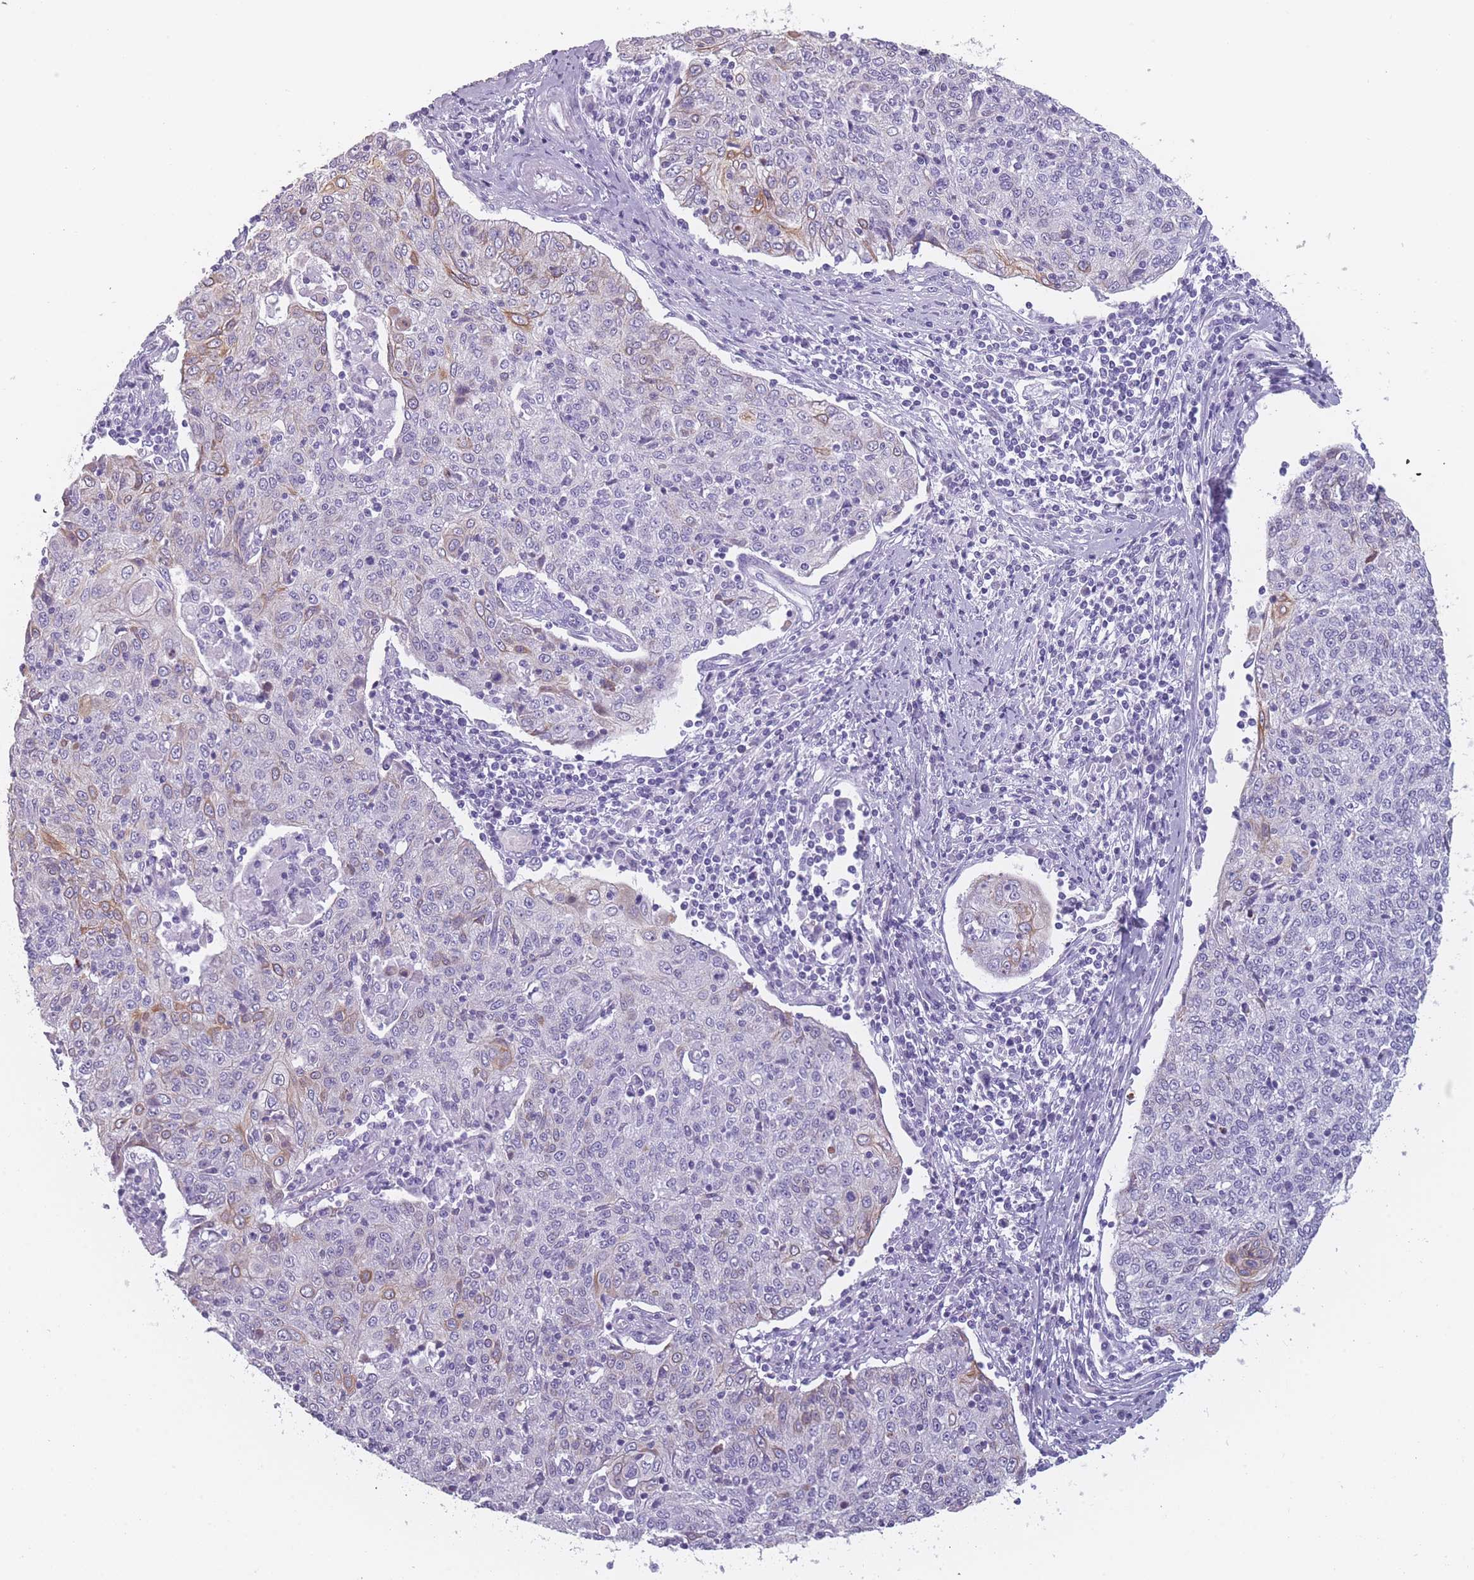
{"staining": {"intensity": "moderate", "quantity": "<25%", "location": "cytoplasmic/membranous"}, "tissue": "cervical cancer", "cell_type": "Tumor cells", "image_type": "cancer", "snomed": [{"axis": "morphology", "description": "Squamous cell carcinoma, NOS"}, {"axis": "topography", "description": "Cervix"}], "caption": "Moderate cytoplasmic/membranous positivity for a protein is appreciated in approximately <25% of tumor cells of cervical cancer (squamous cell carcinoma) using immunohistochemistry (IHC).", "gene": "PPFIA3", "patient": {"sex": "female", "age": 48}}